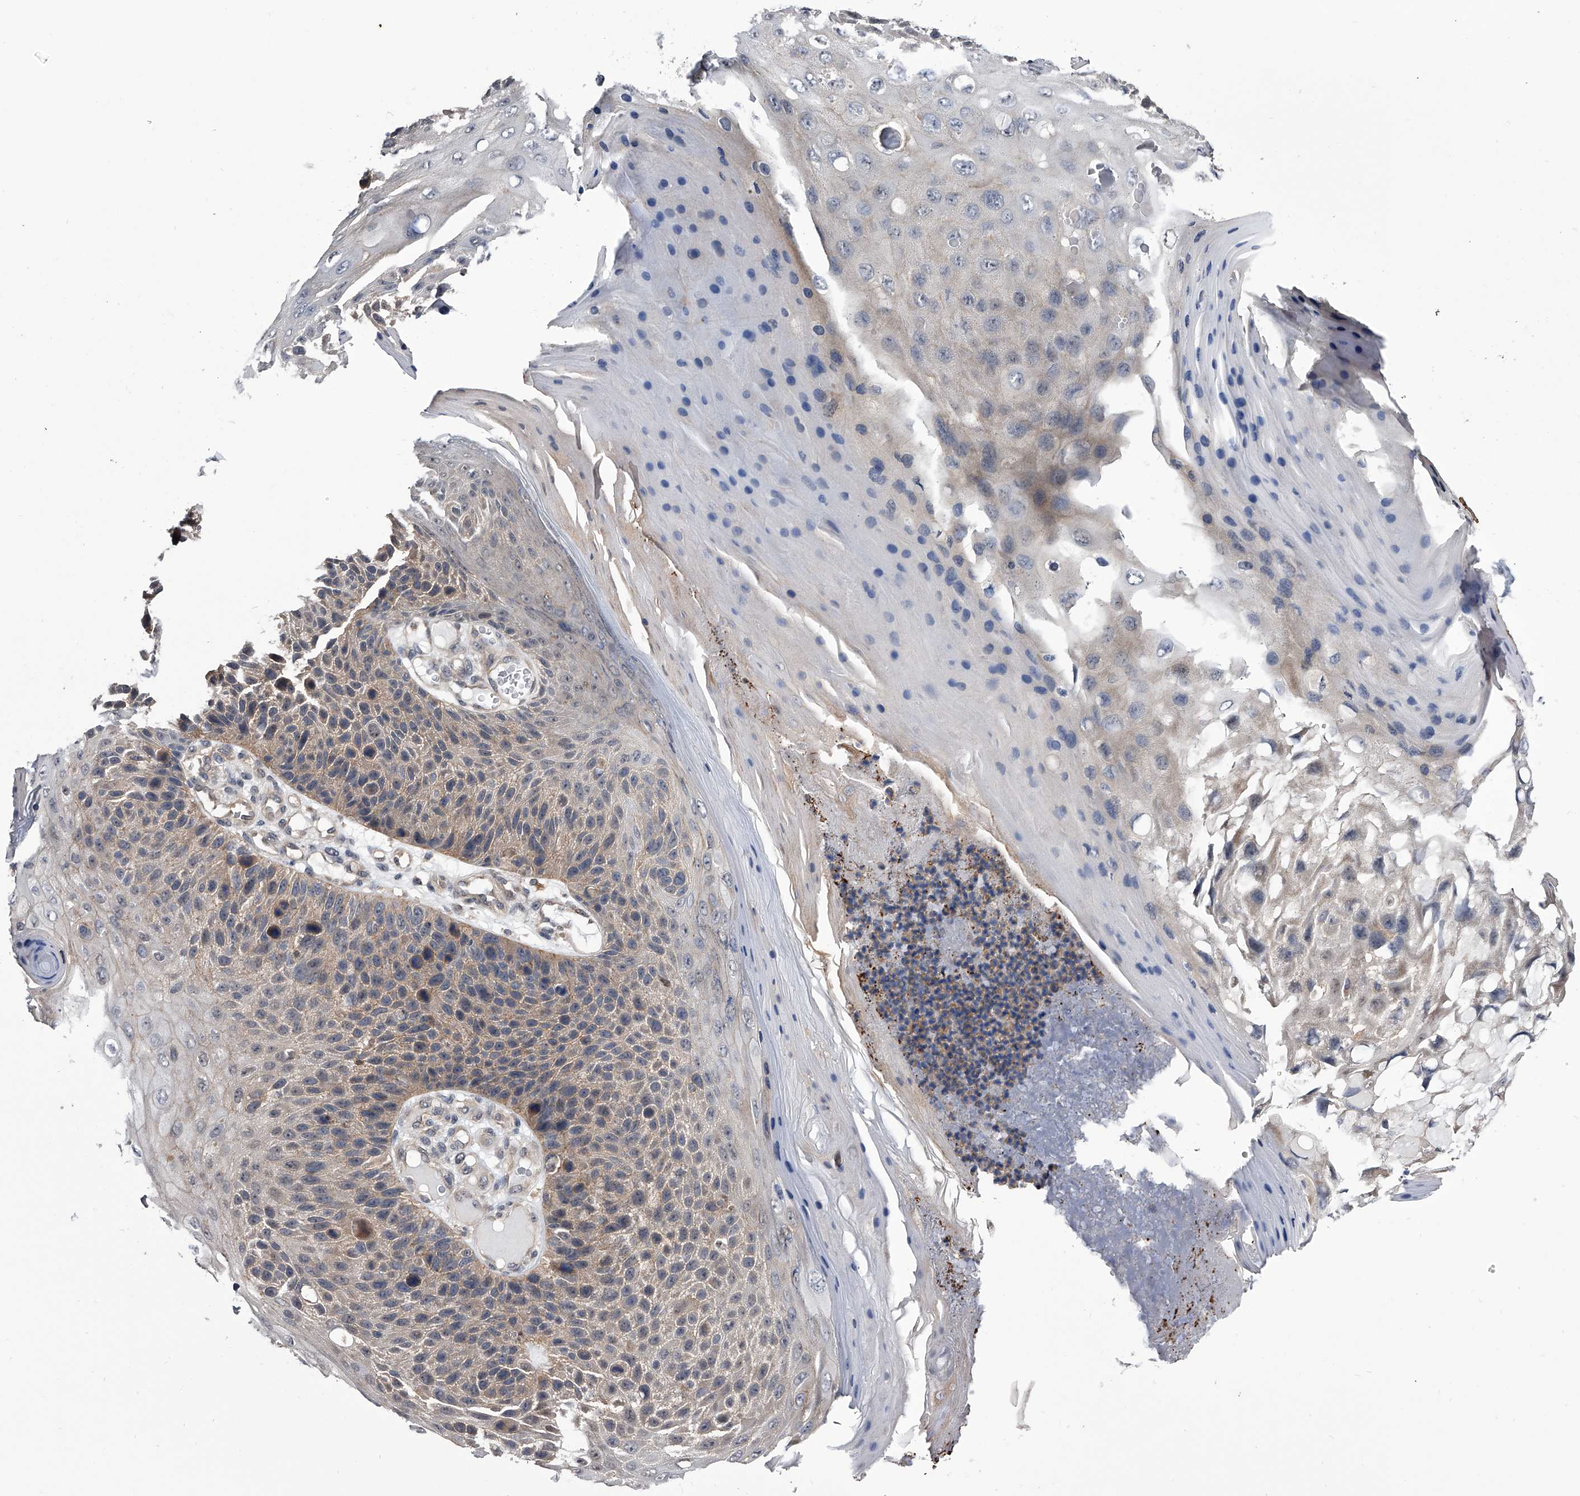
{"staining": {"intensity": "weak", "quantity": "25%-75%", "location": "cytoplasmic/membranous"}, "tissue": "skin cancer", "cell_type": "Tumor cells", "image_type": "cancer", "snomed": [{"axis": "morphology", "description": "Squamous cell carcinoma, NOS"}, {"axis": "topography", "description": "Skin"}], "caption": "Human skin cancer (squamous cell carcinoma) stained for a protein (brown) exhibits weak cytoplasmic/membranous positive positivity in about 25%-75% of tumor cells.", "gene": "PAN3", "patient": {"sex": "female", "age": 88}}